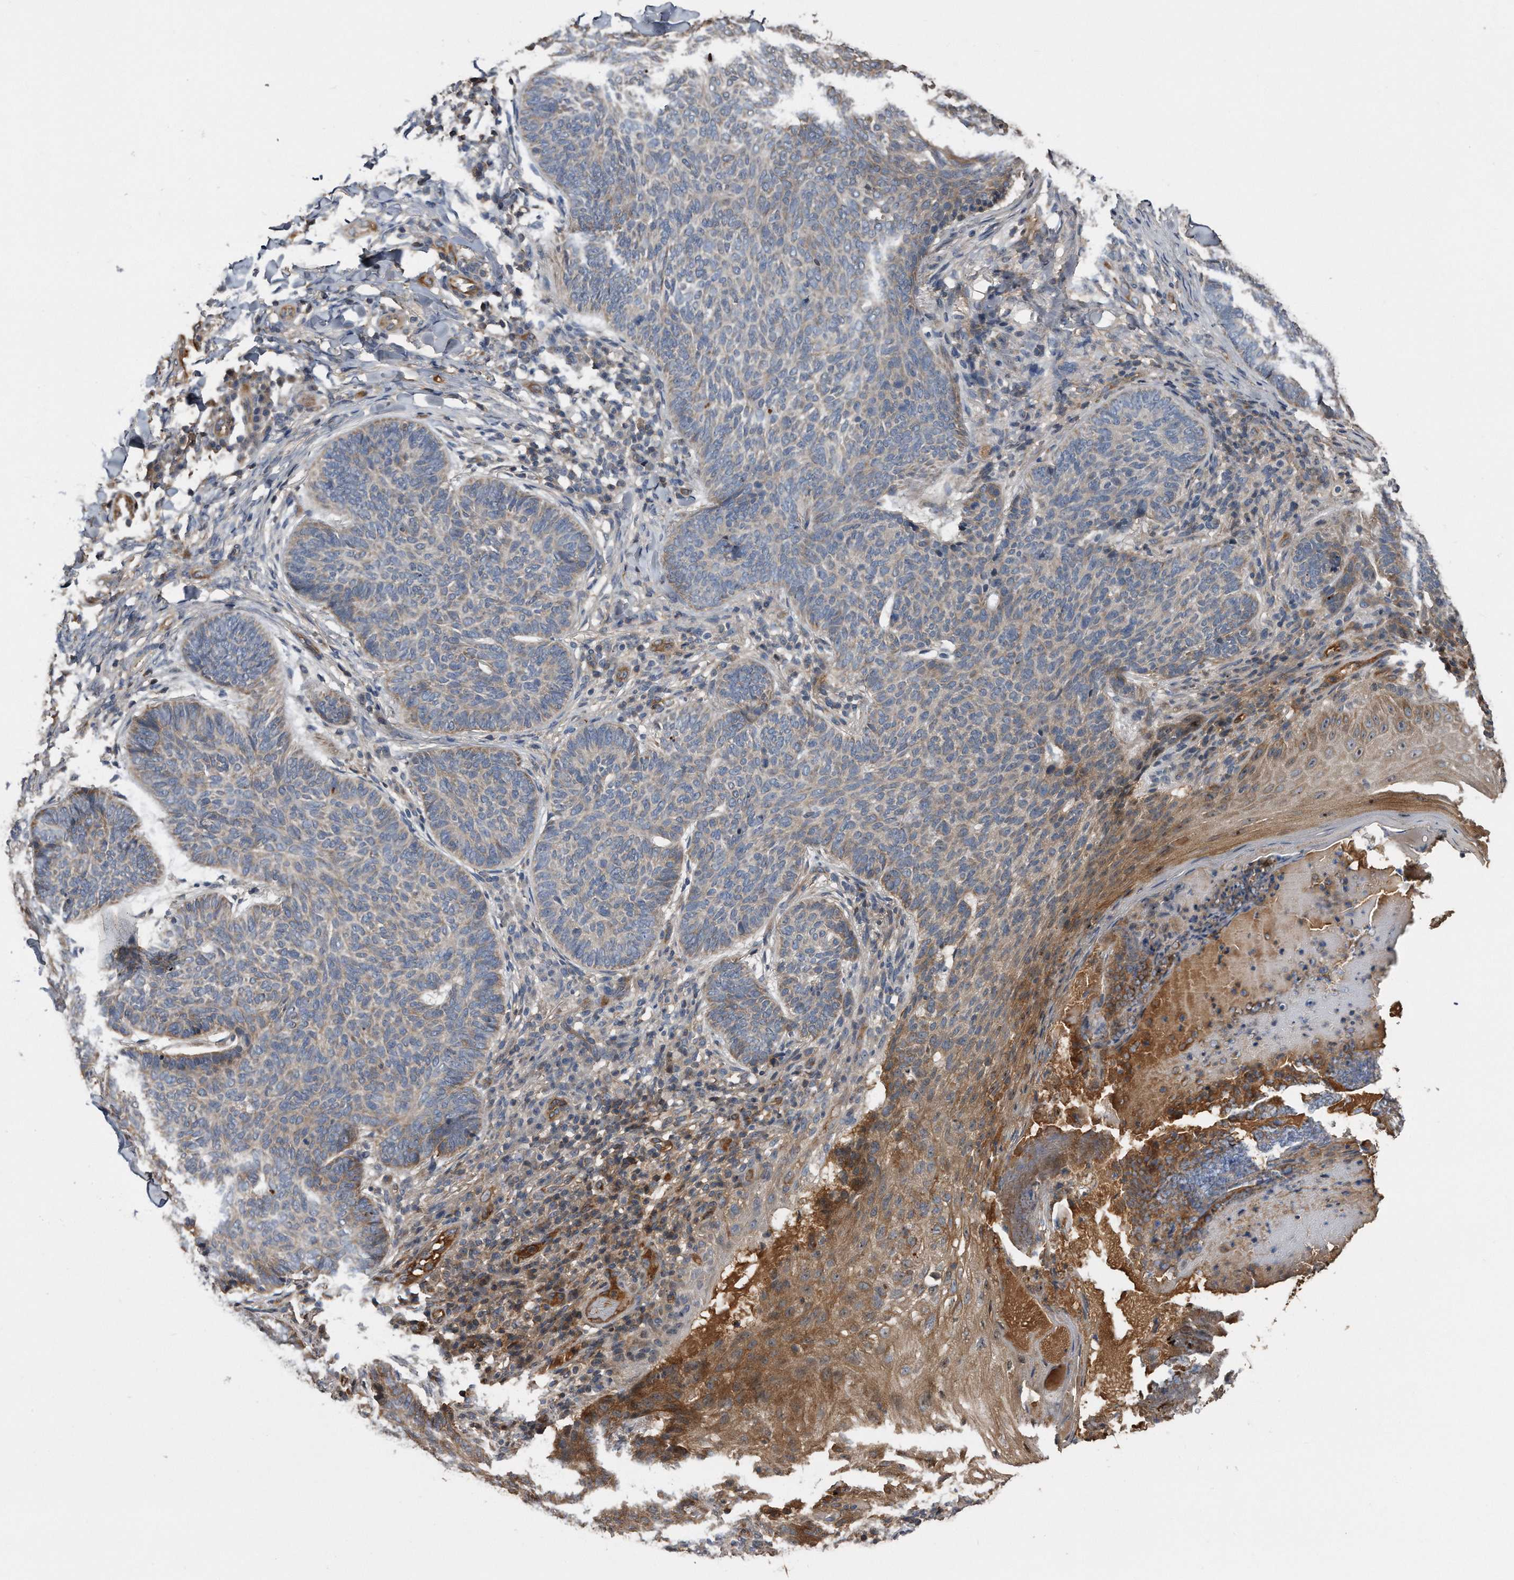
{"staining": {"intensity": "weak", "quantity": "<25%", "location": "cytoplasmic/membranous"}, "tissue": "skin cancer", "cell_type": "Tumor cells", "image_type": "cancer", "snomed": [{"axis": "morphology", "description": "Normal tissue, NOS"}, {"axis": "morphology", "description": "Basal cell carcinoma"}, {"axis": "topography", "description": "Skin"}], "caption": "An immunohistochemistry (IHC) micrograph of skin basal cell carcinoma is shown. There is no staining in tumor cells of skin basal cell carcinoma. (DAB immunohistochemistry (IHC), high magnification).", "gene": "KCND3", "patient": {"sex": "male", "age": 50}}